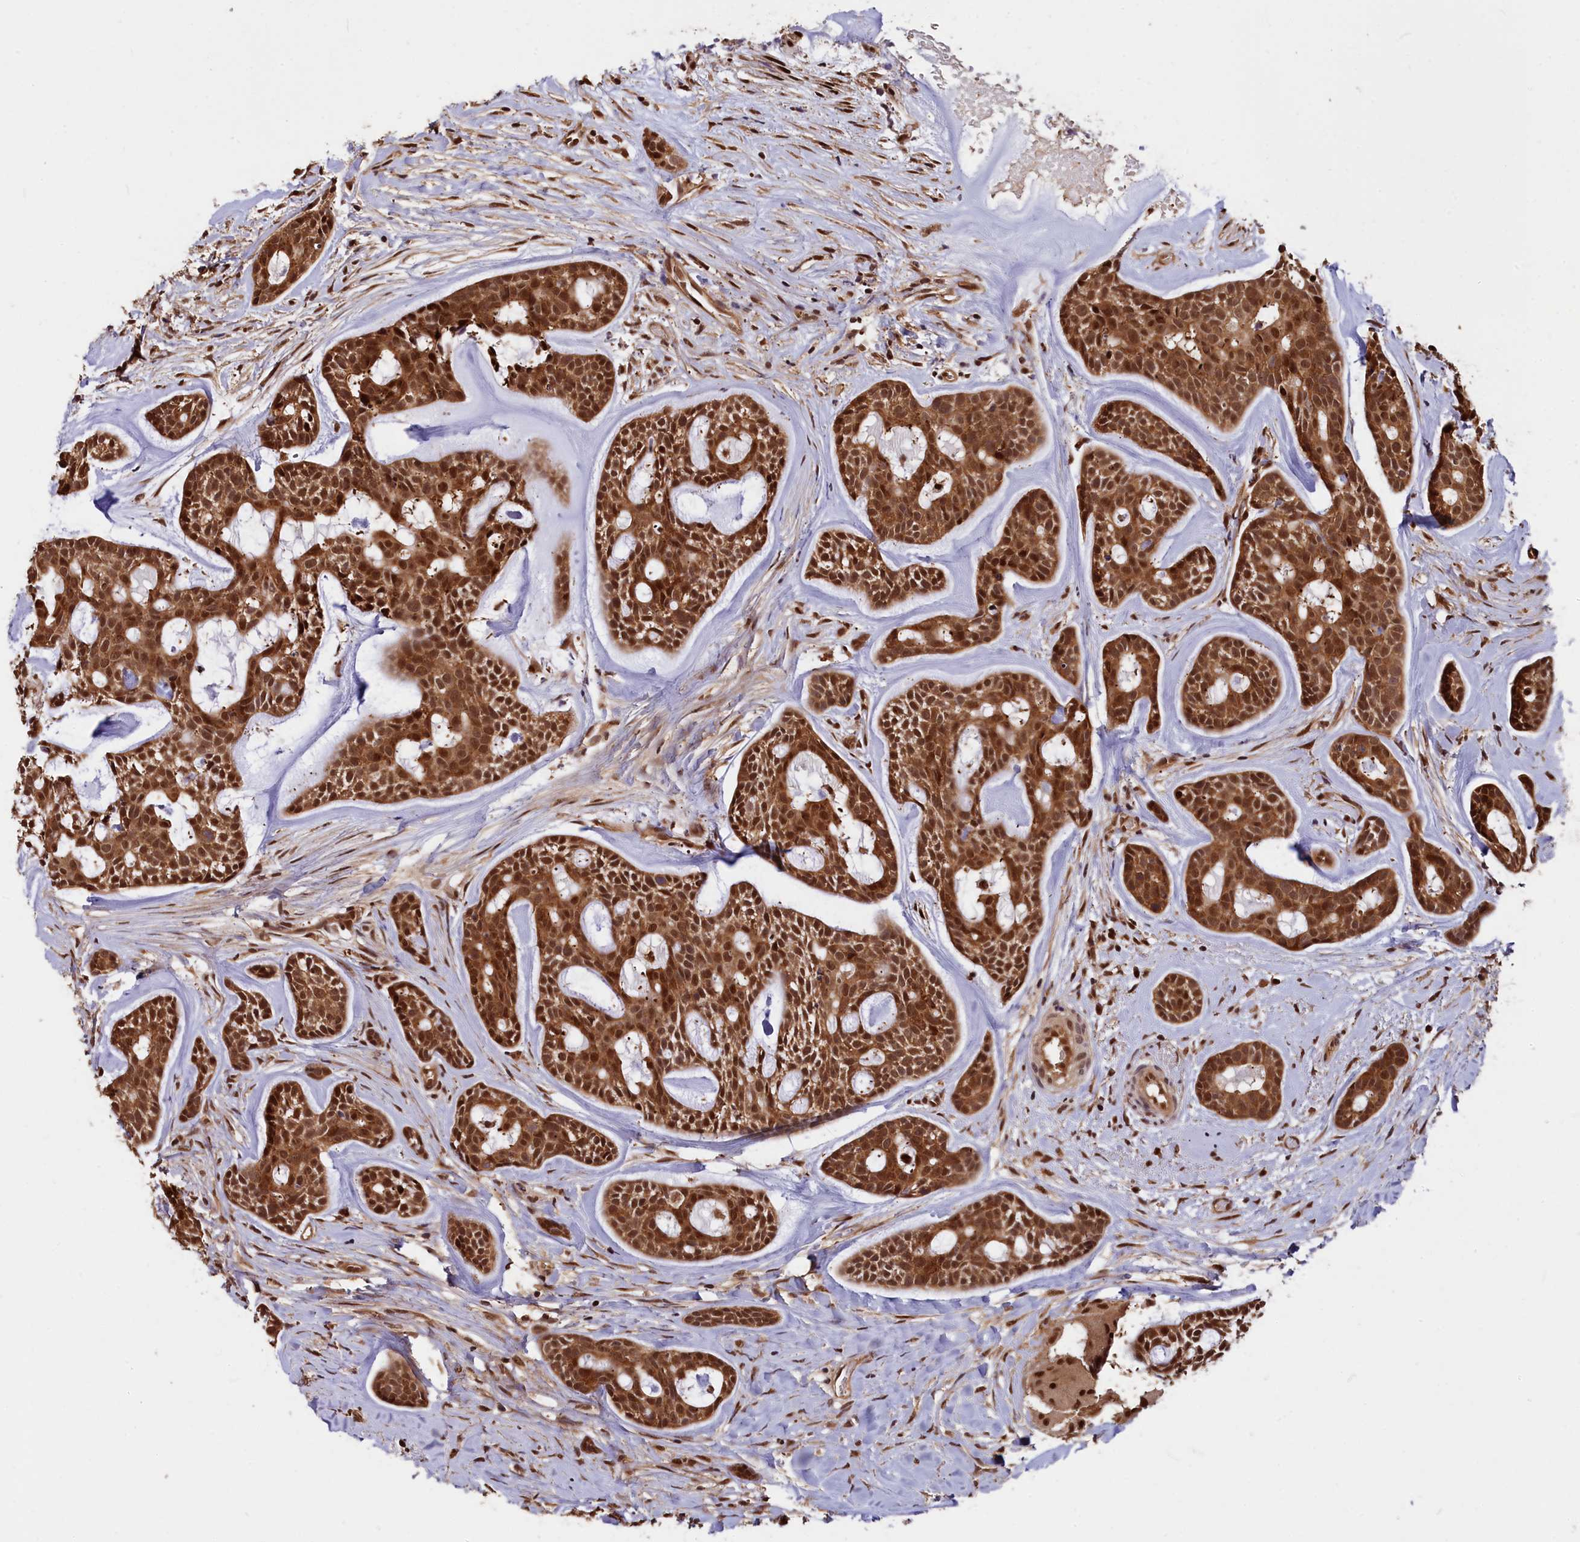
{"staining": {"intensity": "strong", "quantity": ">75%", "location": "cytoplasmic/membranous,nuclear"}, "tissue": "head and neck cancer", "cell_type": "Tumor cells", "image_type": "cancer", "snomed": [{"axis": "morphology", "description": "Normal tissue, NOS"}, {"axis": "morphology", "description": "Adenocarcinoma, NOS"}, {"axis": "topography", "description": "Subcutis"}, {"axis": "topography", "description": "Nasopharynx"}, {"axis": "topography", "description": "Head-Neck"}], "caption": "There is high levels of strong cytoplasmic/membranous and nuclear expression in tumor cells of head and neck adenocarcinoma, as demonstrated by immunohistochemical staining (brown color).", "gene": "ADRM1", "patient": {"sex": "female", "age": 73}}